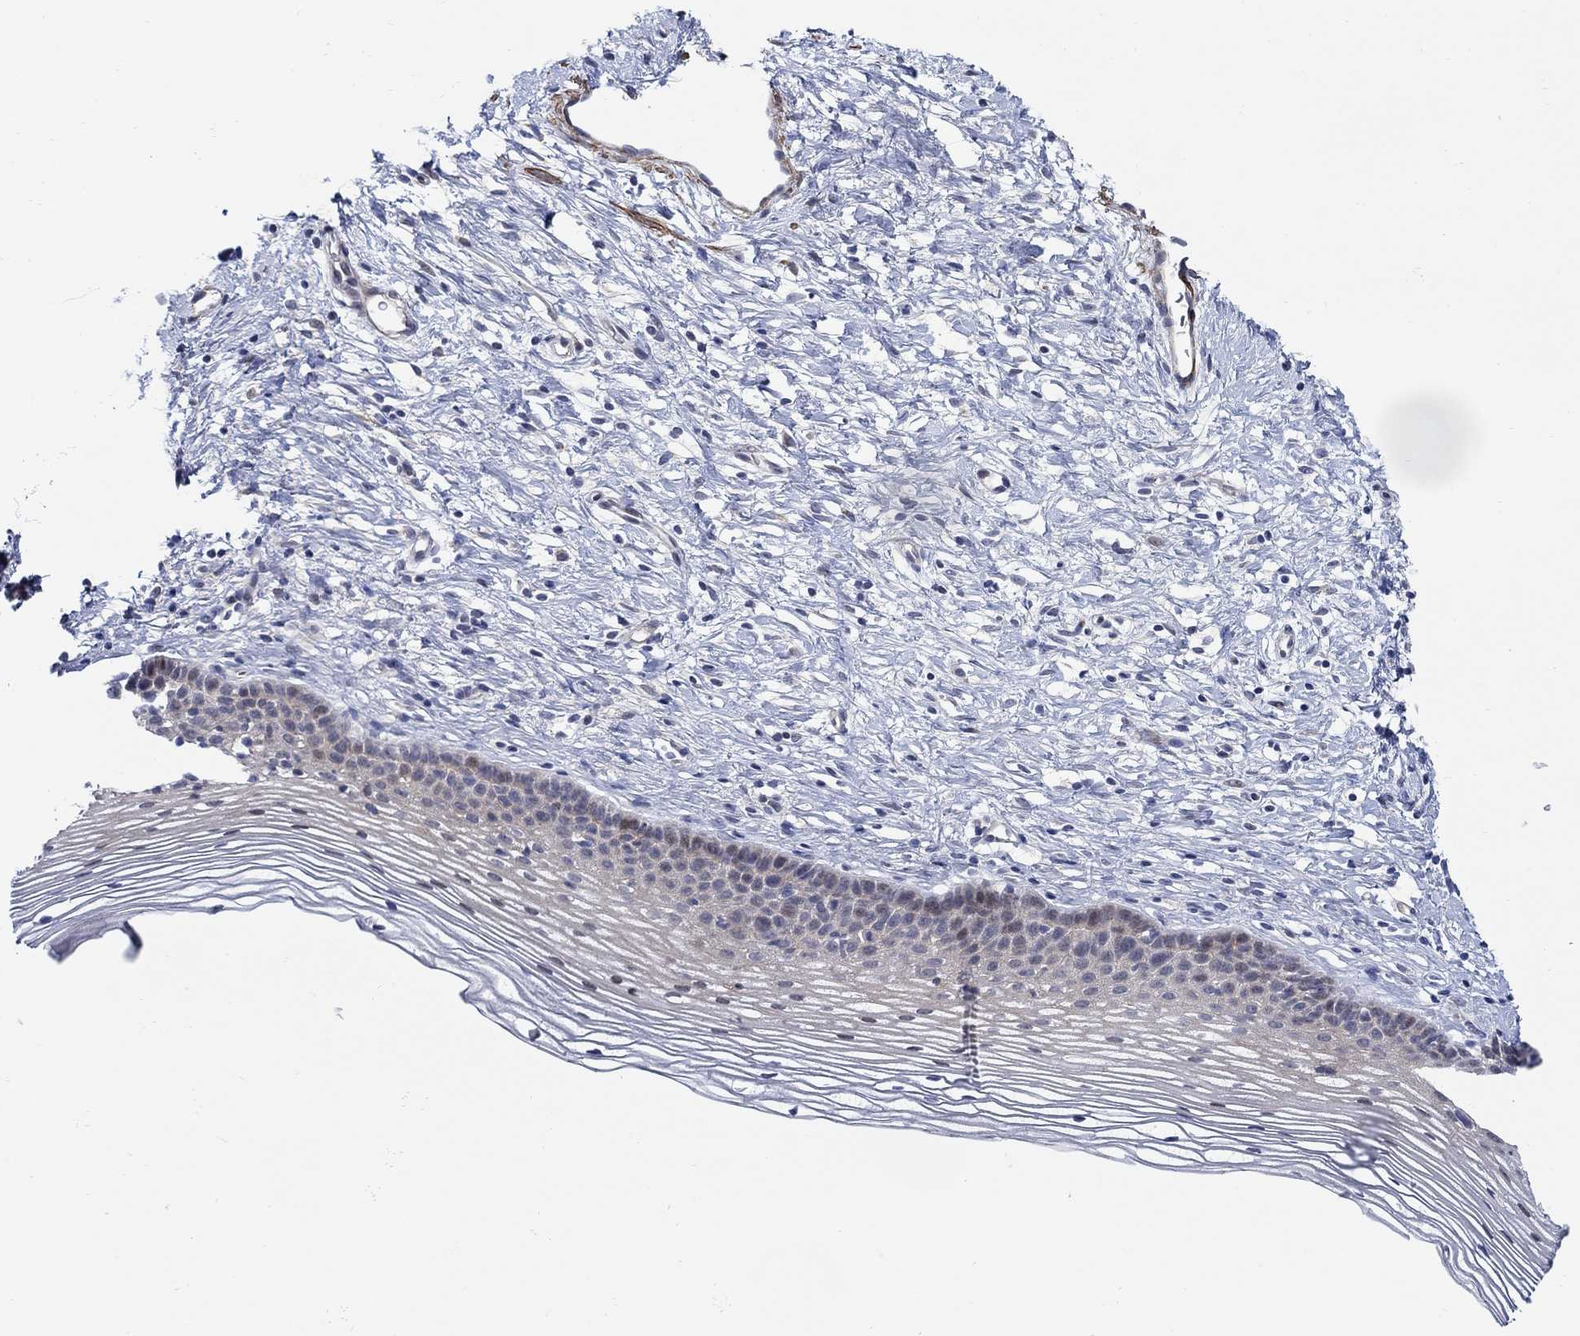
{"staining": {"intensity": "negative", "quantity": "none", "location": "none"}, "tissue": "cervix", "cell_type": "Glandular cells", "image_type": "normal", "snomed": [{"axis": "morphology", "description": "Normal tissue, NOS"}, {"axis": "topography", "description": "Cervix"}], "caption": "Immunohistochemical staining of normal cervix demonstrates no significant expression in glandular cells. Brightfield microscopy of IHC stained with DAB (3,3'-diaminobenzidine) (brown) and hematoxylin (blue), captured at high magnification.", "gene": "SCN7A", "patient": {"sex": "female", "age": 39}}